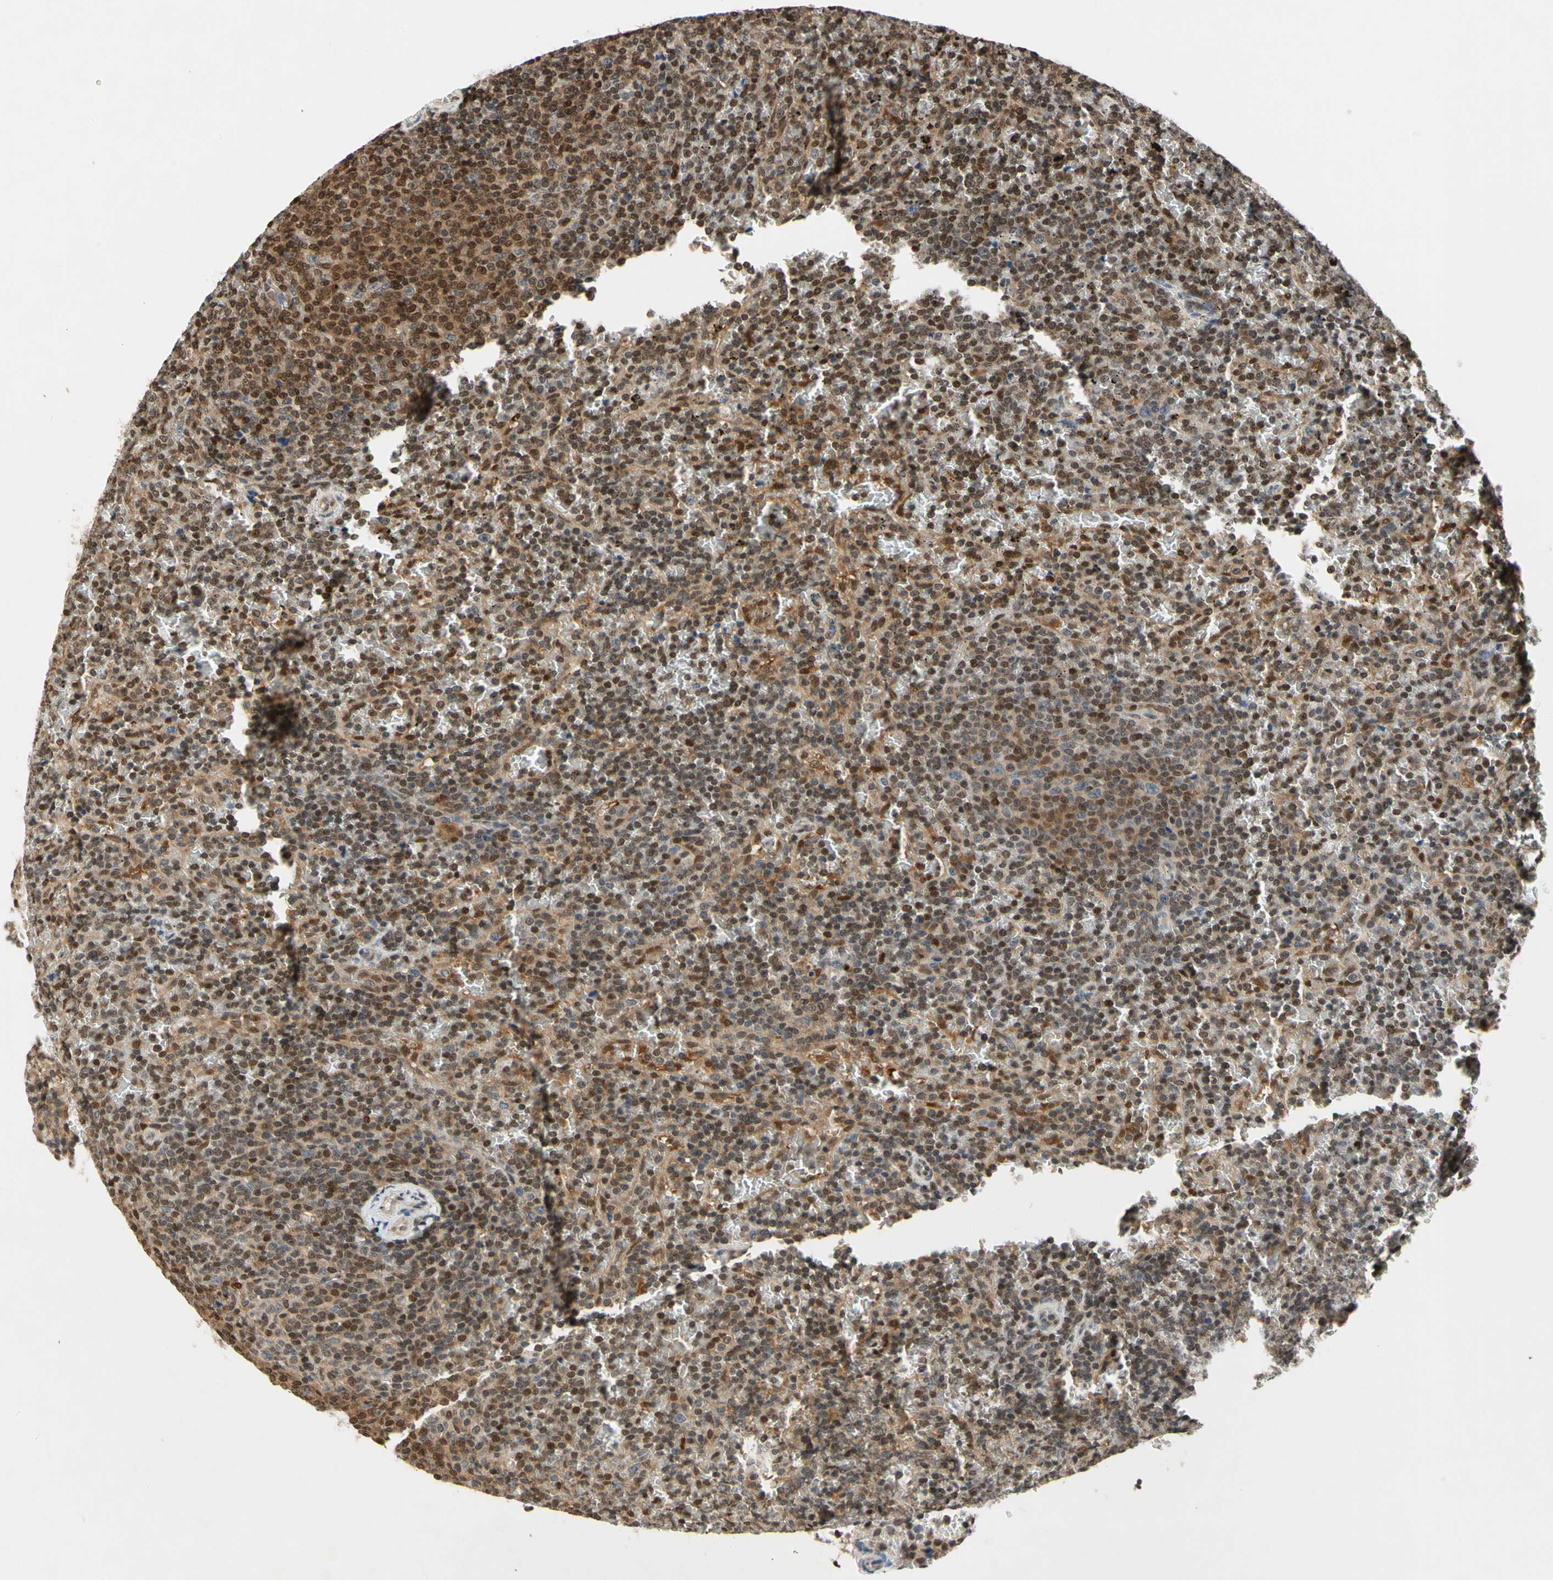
{"staining": {"intensity": "moderate", "quantity": ">75%", "location": "nuclear"}, "tissue": "lymphoma", "cell_type": "Tumor cells", "image_type": "cancer", "snomed": [{"axis": "morphology", "description": "Malignant lymphoma, non-Hodgkin's type, Low grade"}, {"axis": "topography", "description": "Spleen"}], "caption": "This micrograph displays lymphoma stained with immunohistochemistry (IHC) to label a protein in brown. The nuclear of tumor cells show moderate positivity for the protein. Nuclei are counter-stained blue.", "gene": "GSR", "patient": {"sex": "female", "age": 77}}